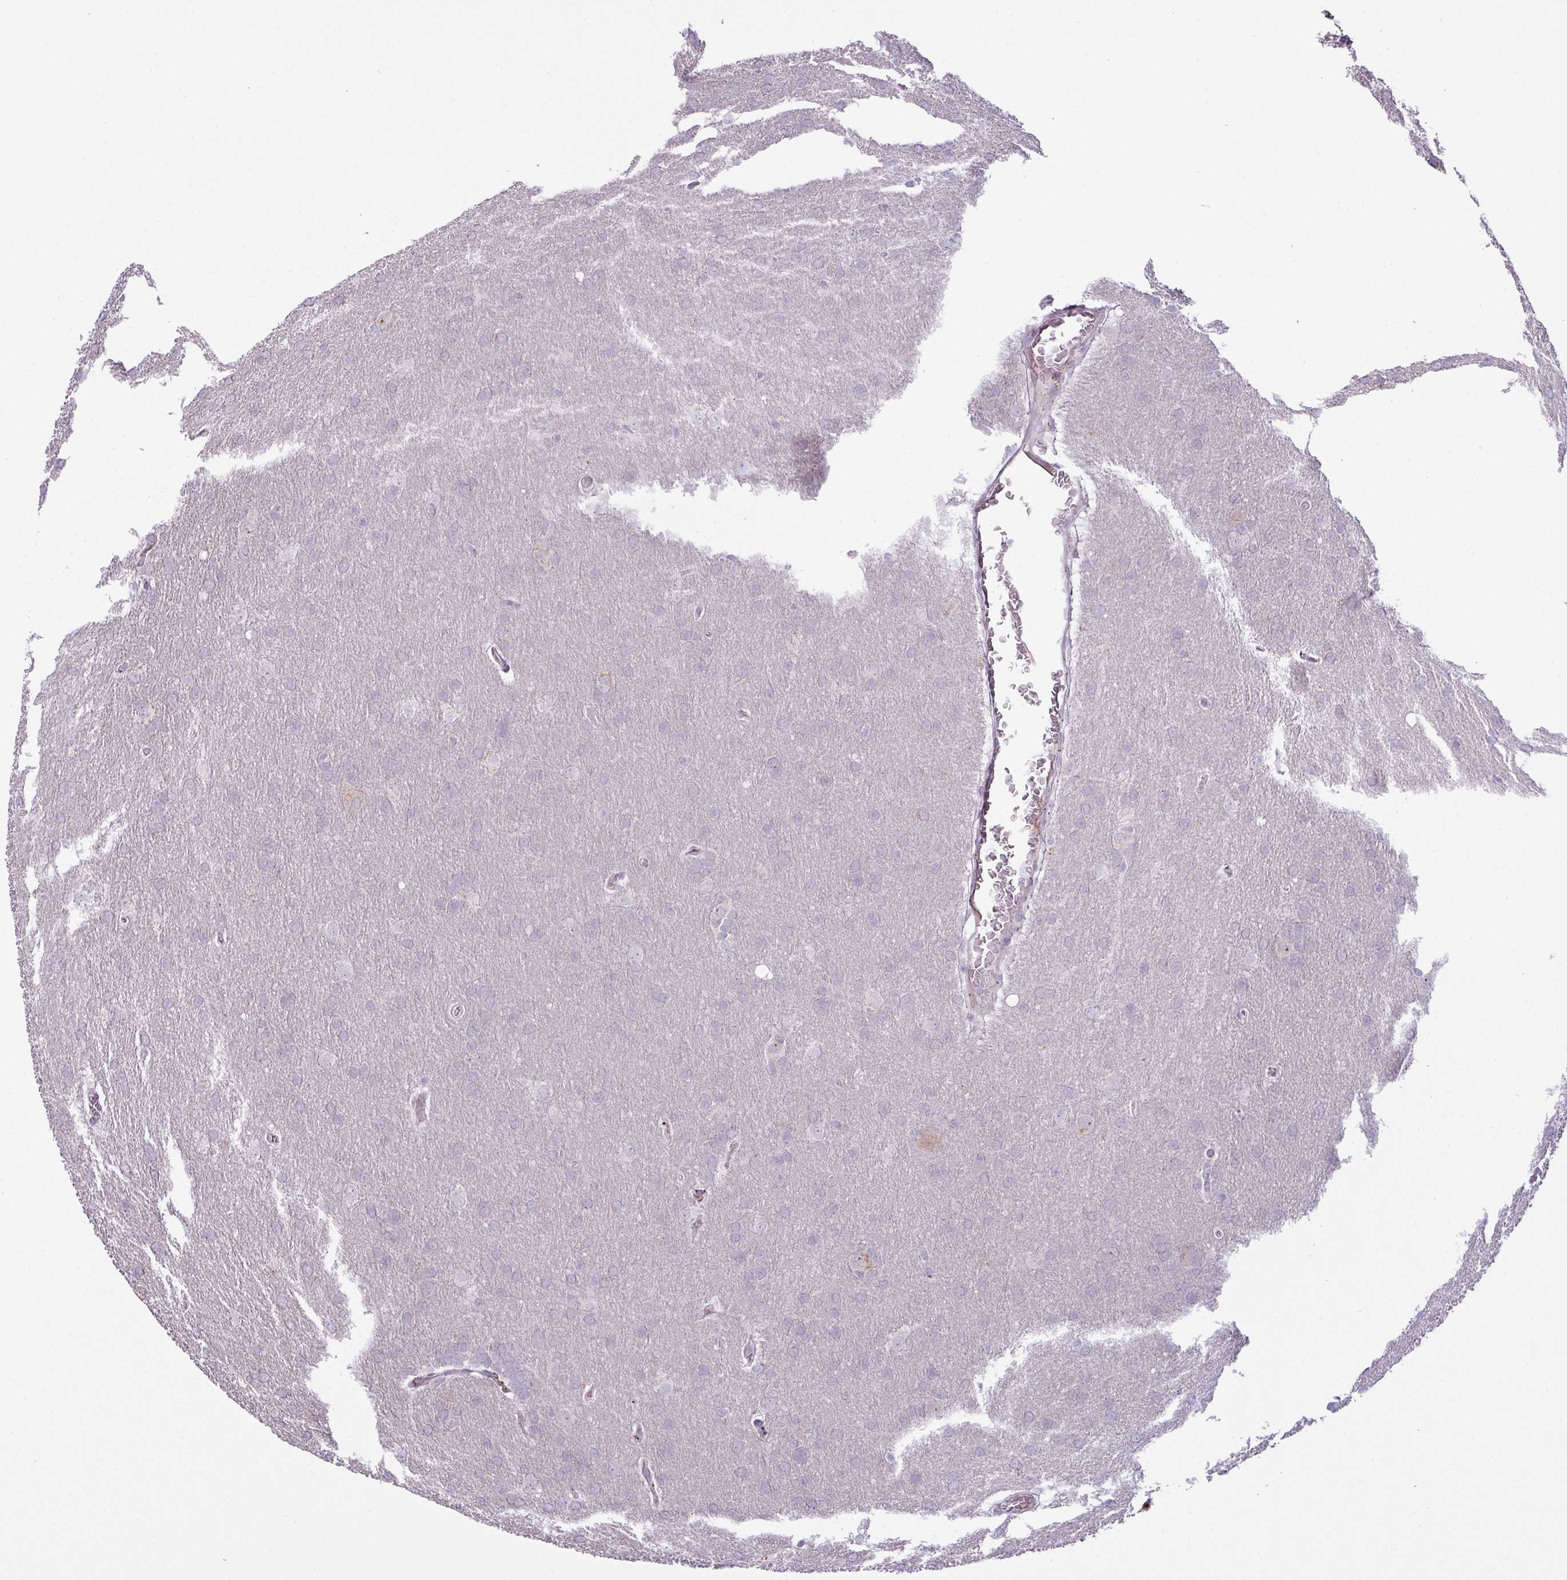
{"staining": {"intensity": "negative", "quantity": "none", "location": "none"}, "tissue": "glioma", "cell_type": "Tumor cells", "image_type": "cancer", "snomed": [{"axis": "morphology", "description": "Glioma, malignant, Low grade"}, {"axis": "topography", "description": "Brain"}], "caption": "DAB (3,3'-diaminobenzidine) immunohistochemical staining of low-grade glioma (malignant) shows no significant expression in tumor cells. Nuclei are stained in blue.", "gene": "MAP7D2", "patient": {"sex": "female", "age": 32}}